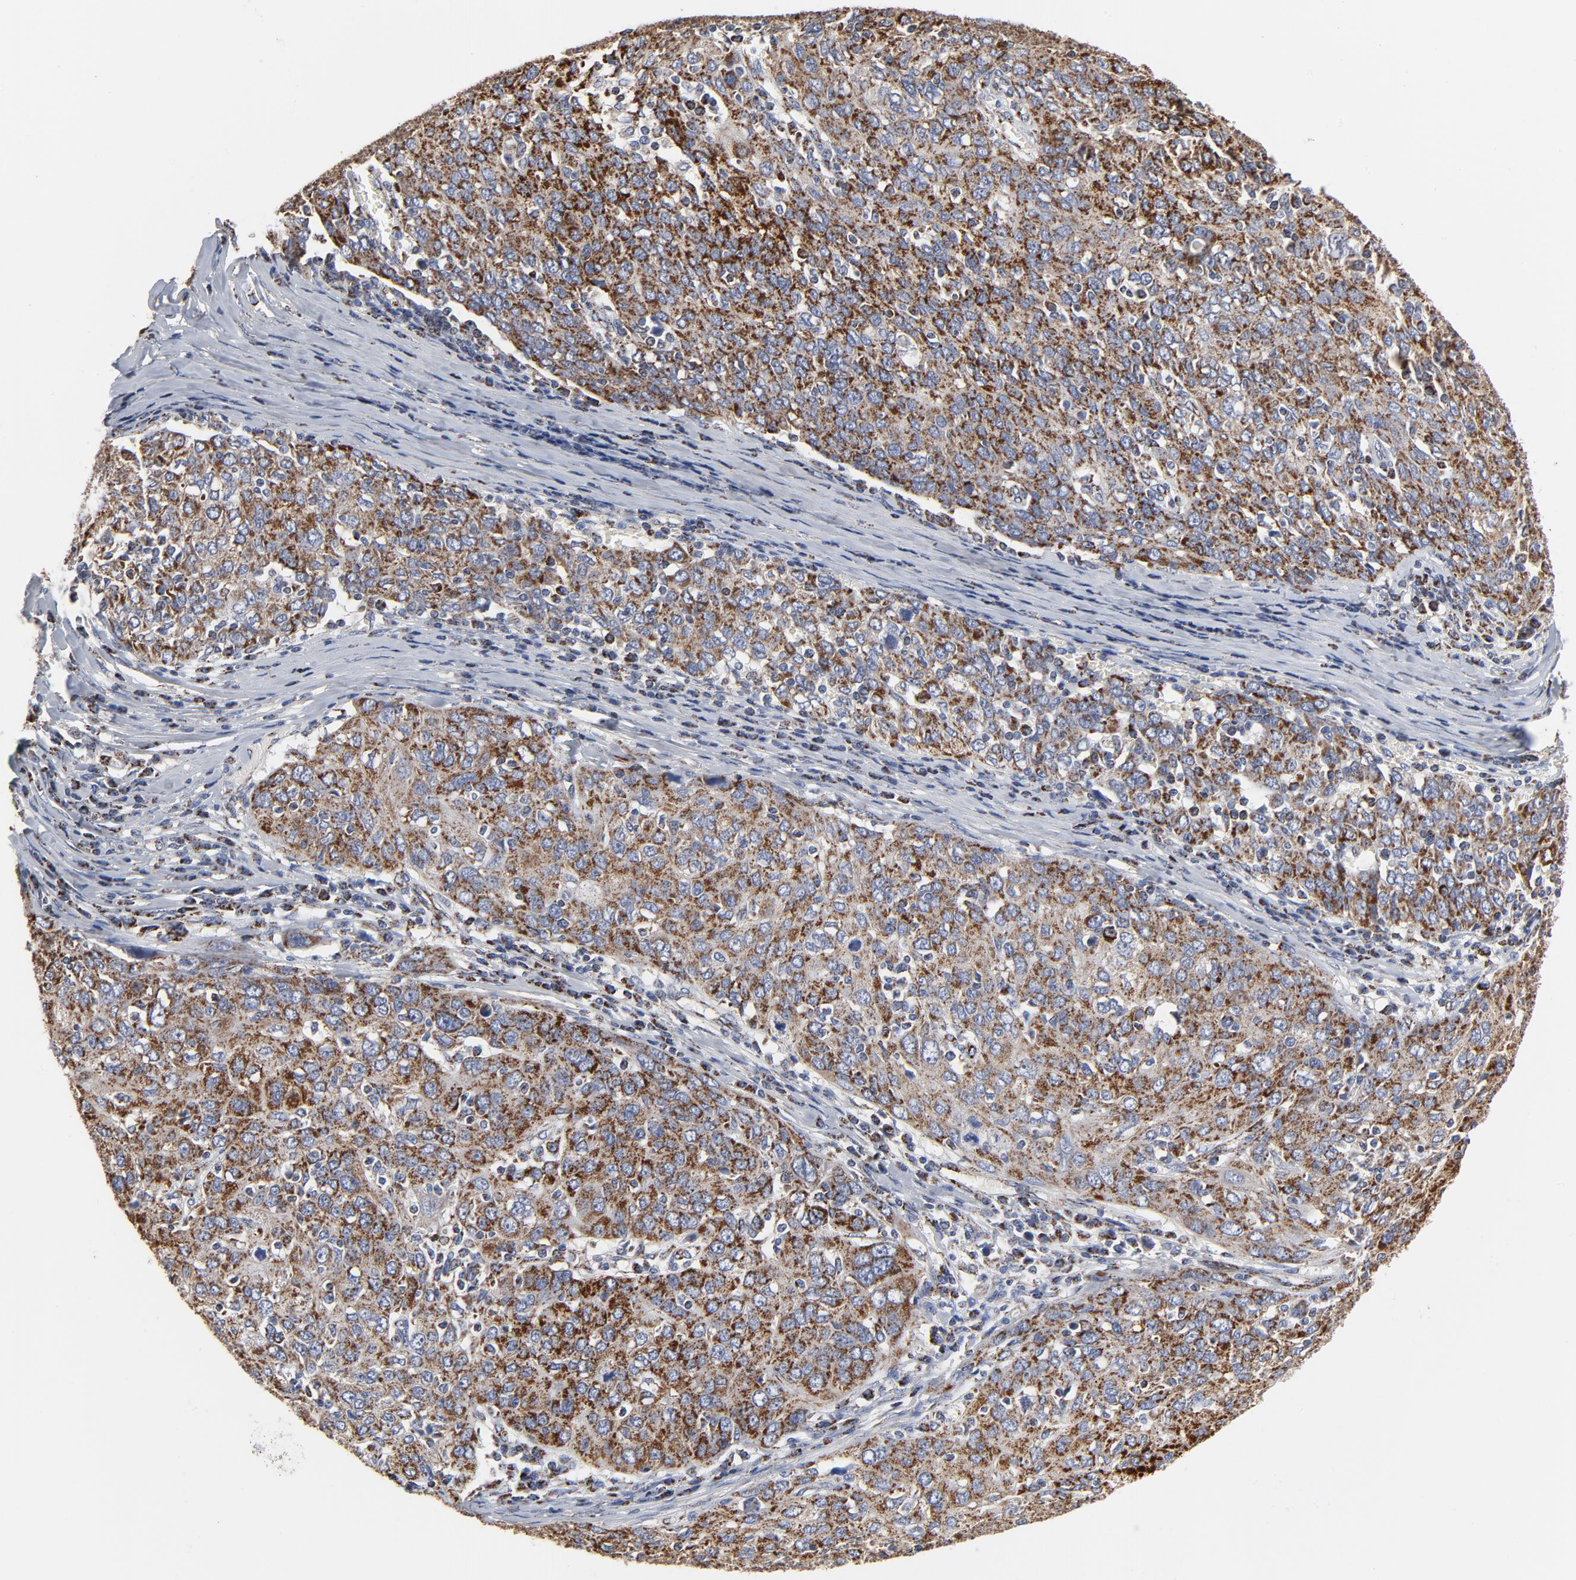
{"staining": {"intensity": "moderate", "quantity": ">75%", "location": "cytoplasmic/membranous"}, "tissue": "ovarian cancer", "cell_type": "Tumor cells", "image_type": "cancer", "snomed": [{"axis": "morphology", "description": "Carcinoma, endometroid"}, {"axis": "topography", "description": "Ovary"}], "caption": "Ovarian cancer (endometroid carcinoma) stained with DAB (3,3'-diaminobenzidine) IHC reveals medium levels of moderate cytoplasmic/membranous staining in approximately >75% of tumor cells.", "gene": "NDUFV2", "patient": {"sex": "female", "age": 50}}